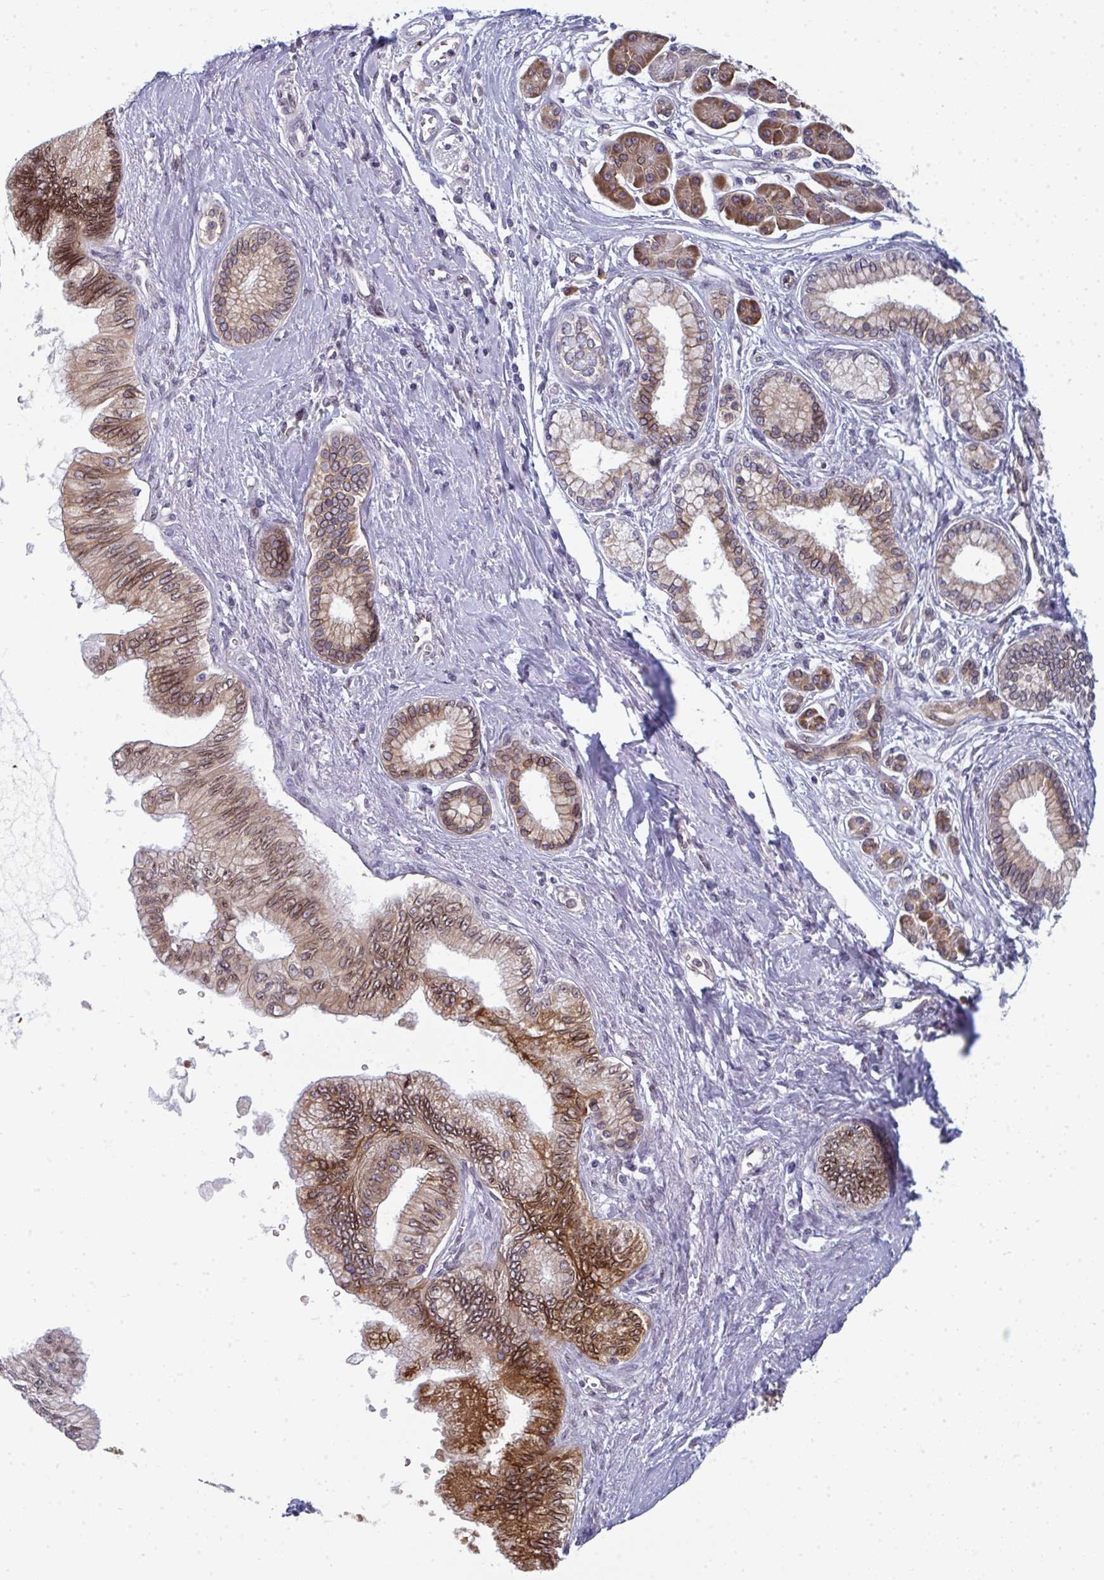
{"staining": {"intensity": "moderate", "quantity": ">75%", "location": "cytoplasmic/membranous"}, "tissue": "pancreatic cancer", "cell_type": "Tumor cells", "image_type": "cancer", "snomed": [{"axis": "morphology", "description": "Adenocarcinoma, NOS"}, {"axis": "topography", "description": "Pancreas"}], "caption": "Immunohistochemical staining of human adenocarcinoma (pancreatic) demonstrates medium levels of moderate cytoplasmic/membranous protein staining in about >75% of tumor cells.", "gene": "LYSMD4", "patient": {"sex": "female", "age": 77}}